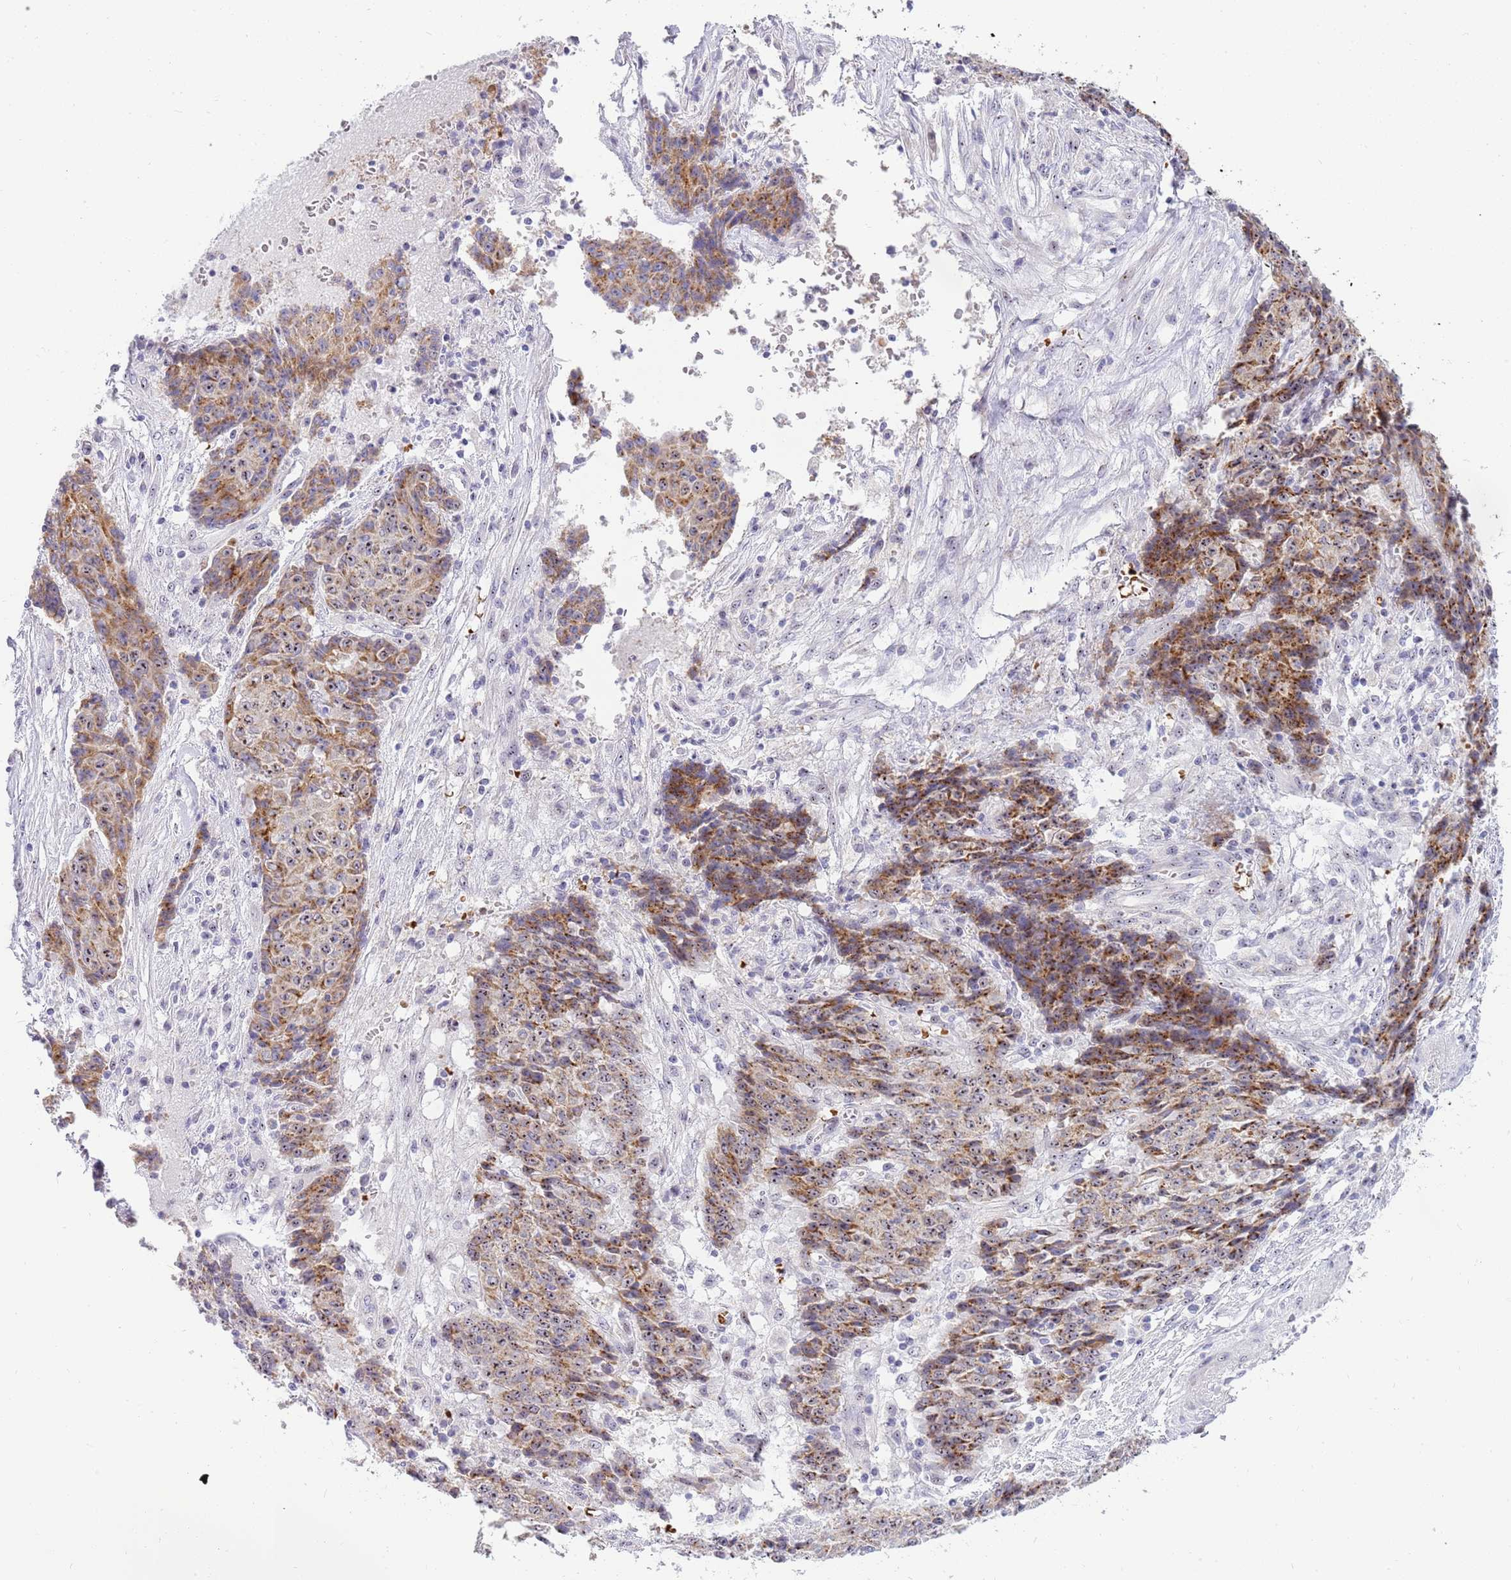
{"staining": {"intensity": "moderate", "quantity": ">75%", "location": "cytoplasmic/membranous,nuclear"}, "tissue": "ovarian cancer", "cell_type": "Tumor cells", "image_type": "cancer", "snomed": [{"axis": "morphology", "description": "Carcinoma, endometroid"}, {"axis": "topography", "description": "Ovary"}], "caption": "Immunohistochemistry (IHC) image of human ovarian cancer stained for a protein (brown), which reveals medium levels of moderate cytoplasmic/membranous and nuclear staining in approximately >75% of tumor cells.", "gene": "DNAJA3", "patient": {"sex": "female", "age": 42}}